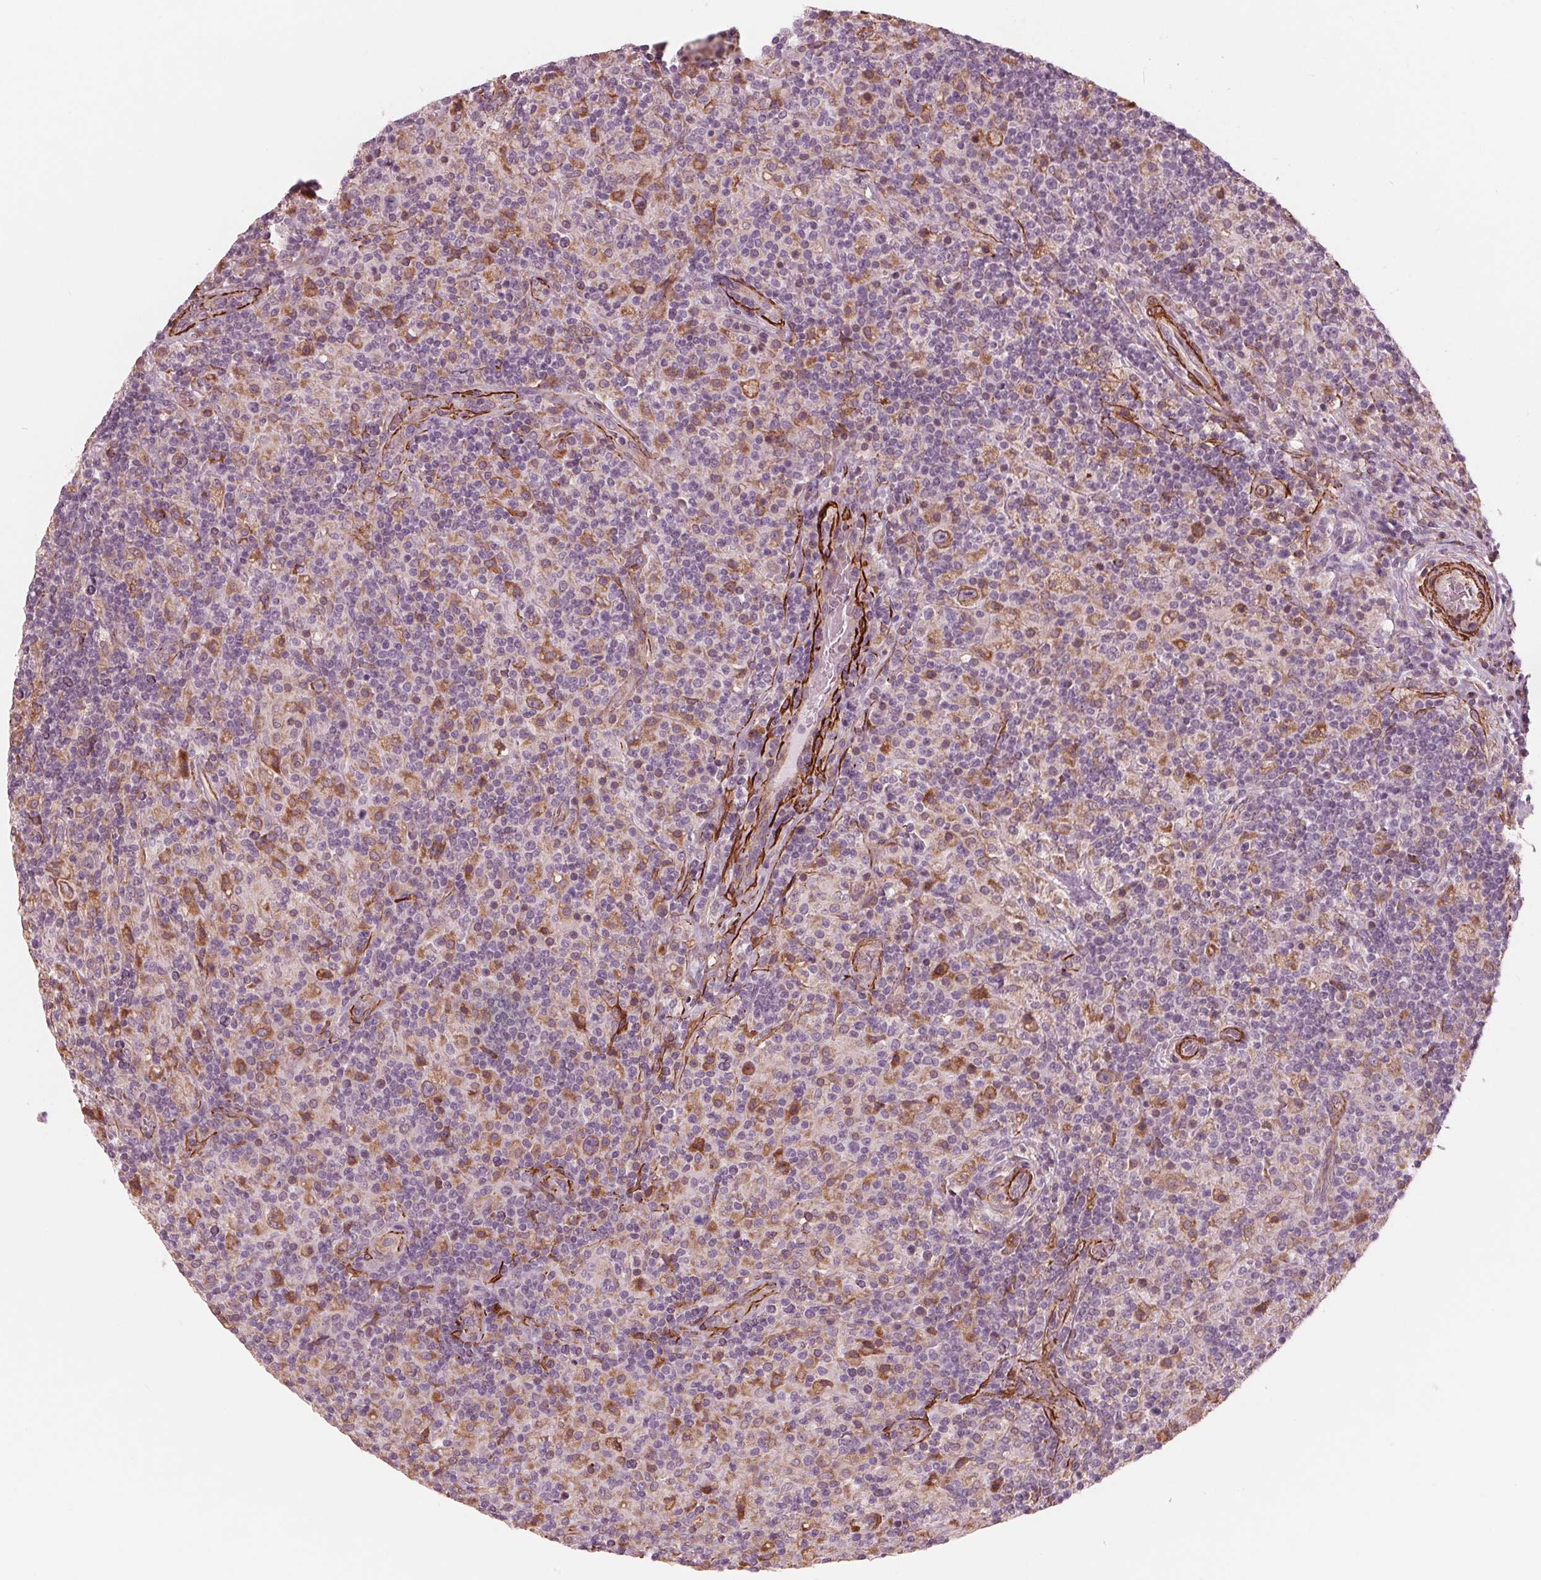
{"staining": {"intensity": "negative", "quantity": "none", "location": "none"}, "tissue": "lymphoma", "cell_type": "Tumor cells", "image_type": "cancer", "snomed": [{"axis": "morphology", "description": "Hodgkin's disease, NOS"}, {"axis": "topography", "description": "Lymph node"}], "caption": "Tumor cells are negative for protein expression in human Hodgkin's disease. The staining was performed using DAB (3,3'-diaminobenzidine) to visualize the protein expression in brown, while the nuclei were stained in blue with hematoxylin (Magnification: 20x).", "gene": "MIER3", "patient": {"sex": "male", "age": 70}}